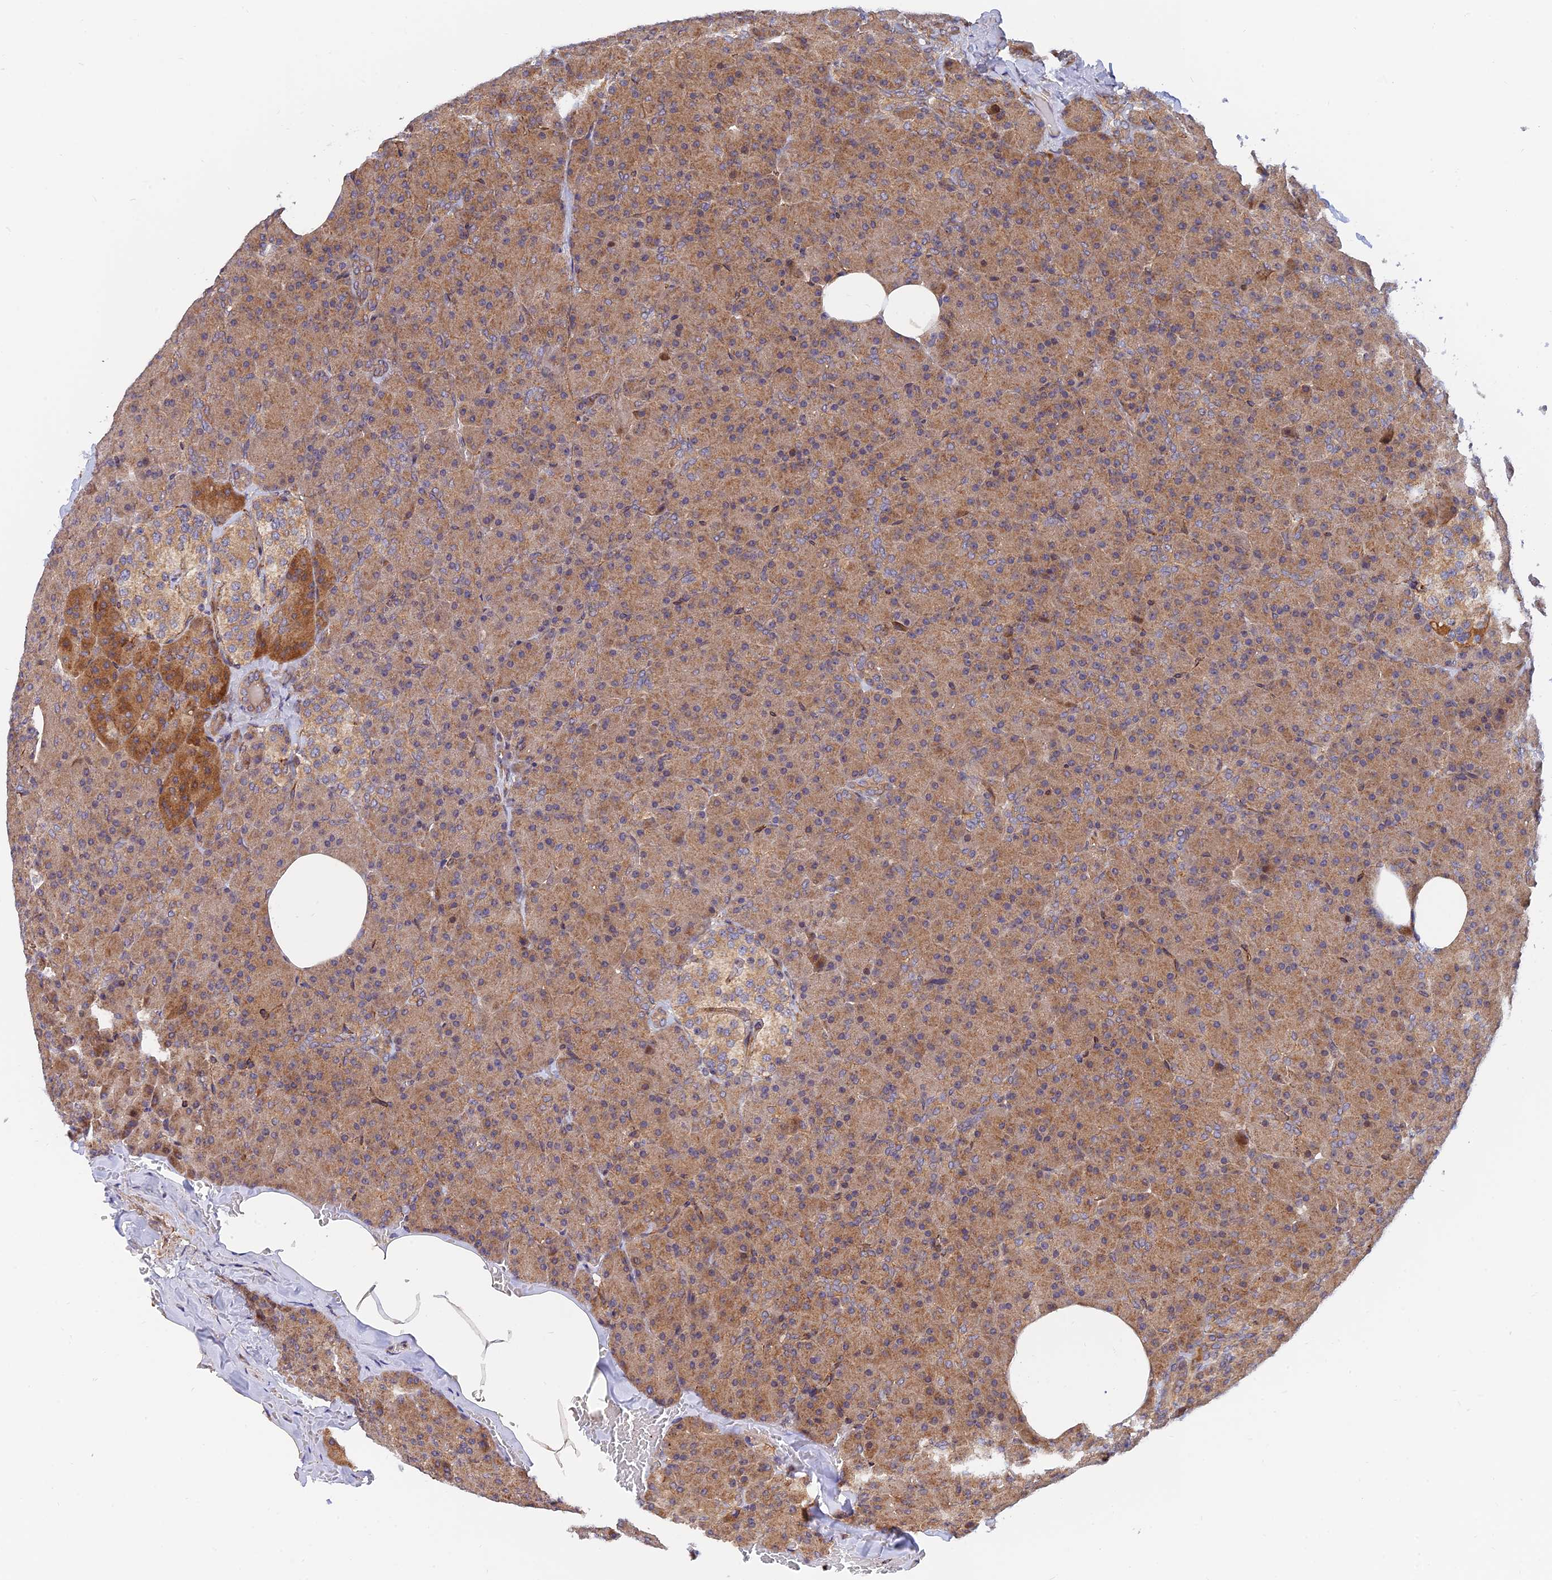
{"staining": {"intensity": "moderate", "quantity": ">75%", "location": "cytoplasmic/membranous,nuclear"}, "tissue": "pancreas", "cell_type": "Exocrine glandular cells", "image_type": "normal", "snomed": [{"axis": "morphology", "description": "Normal tissue, NOS"}, {"axis": "topography", "description": "Pancreas"}], "caption": "Human pancreas stained for a protein (brown) shows moderate cytoplasmic/membranous,nuclear positive positivity in about >75% of exocrine glandular cells.", "gene": "WDR41", "patient": {"sex": "female", "age": 35}}